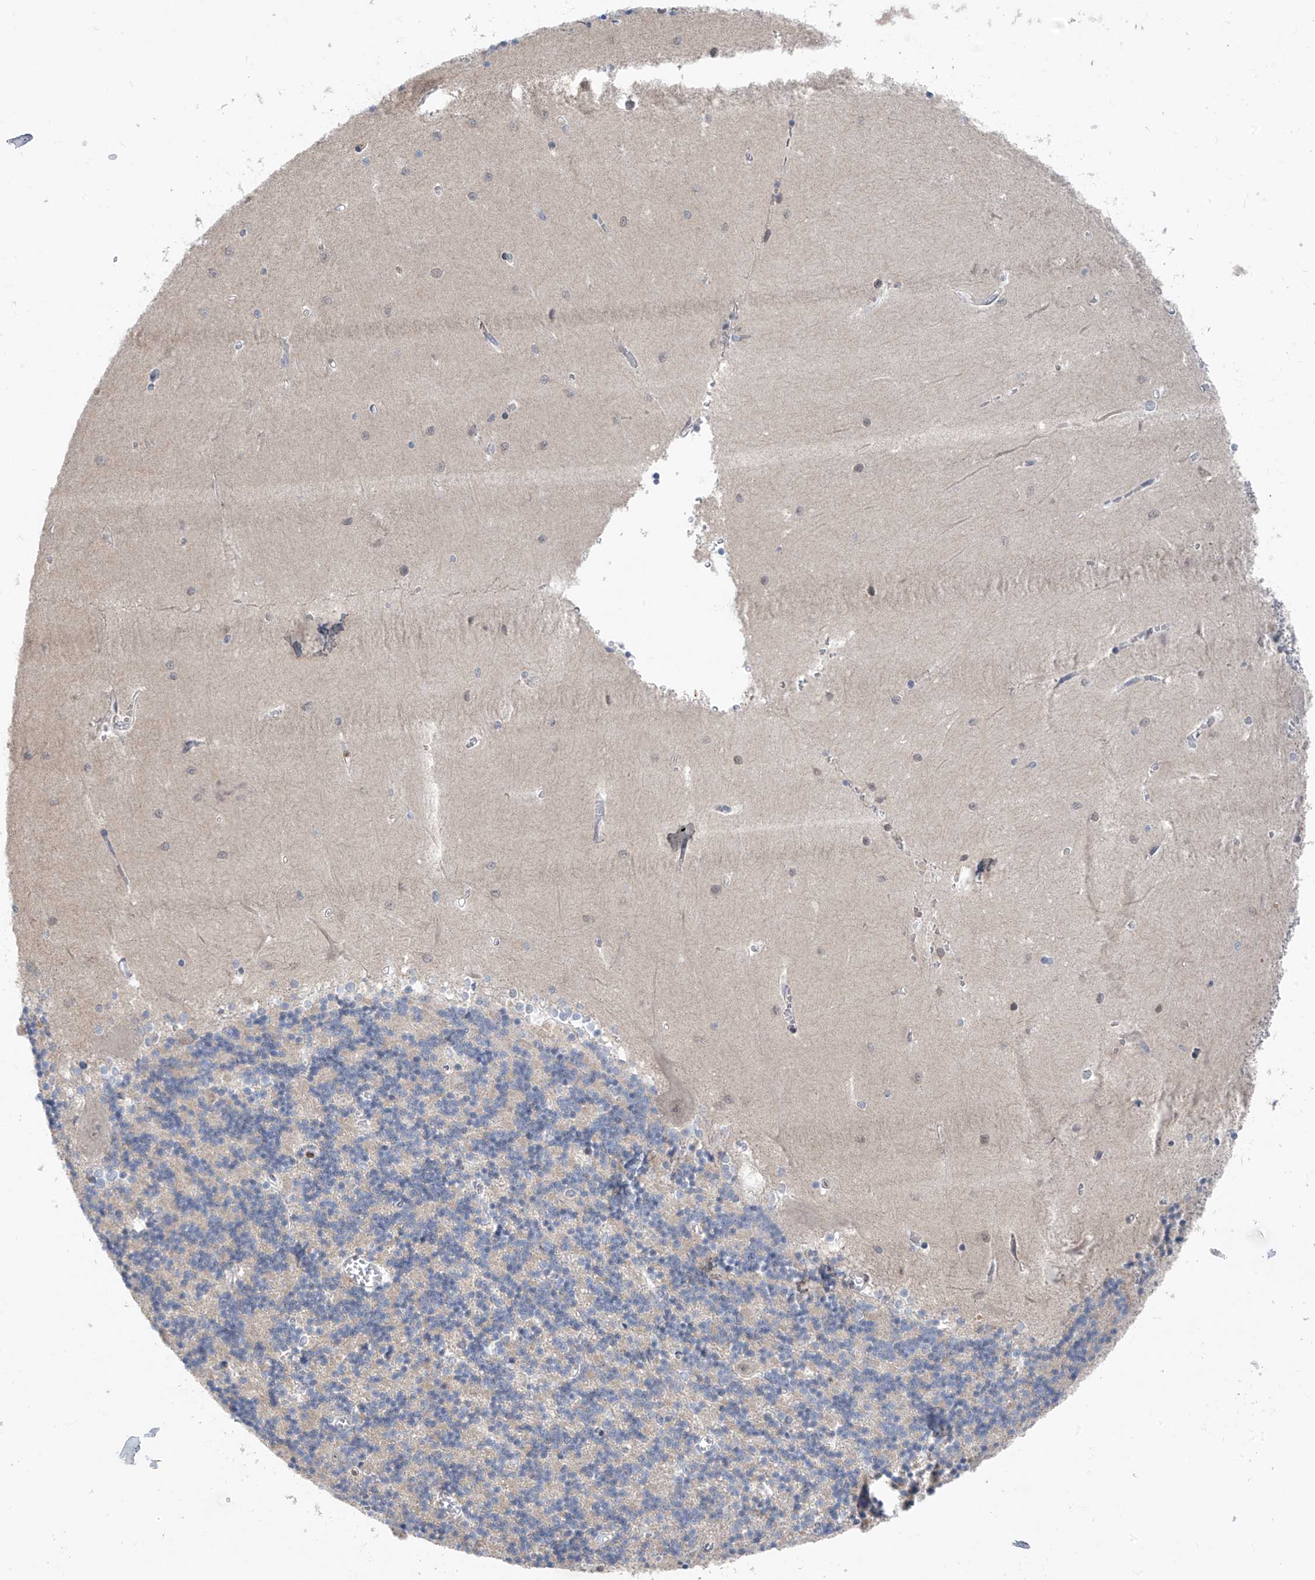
{"staining": {"intensity": "negative", "quantity": "none", "location": "none"}, "tissue": "cerebellum", "cell_type": "Cells in granular layer", "image_type": "normal", "snomed": [{"axis": "morphology", "description": "Normal tissue, NOS"}, {"axis": "topography", "description": "Cerebellum"}], "caption": "Cells in granular layer show no significant positivity in unremarkable cerebellum. (DAB (3,3'-diaminobenzidine) IHC visualized using brightfield microscopy, high magnification).", "gene": "CYP4V2", "patient": {"sex": "male", "age": 37}}